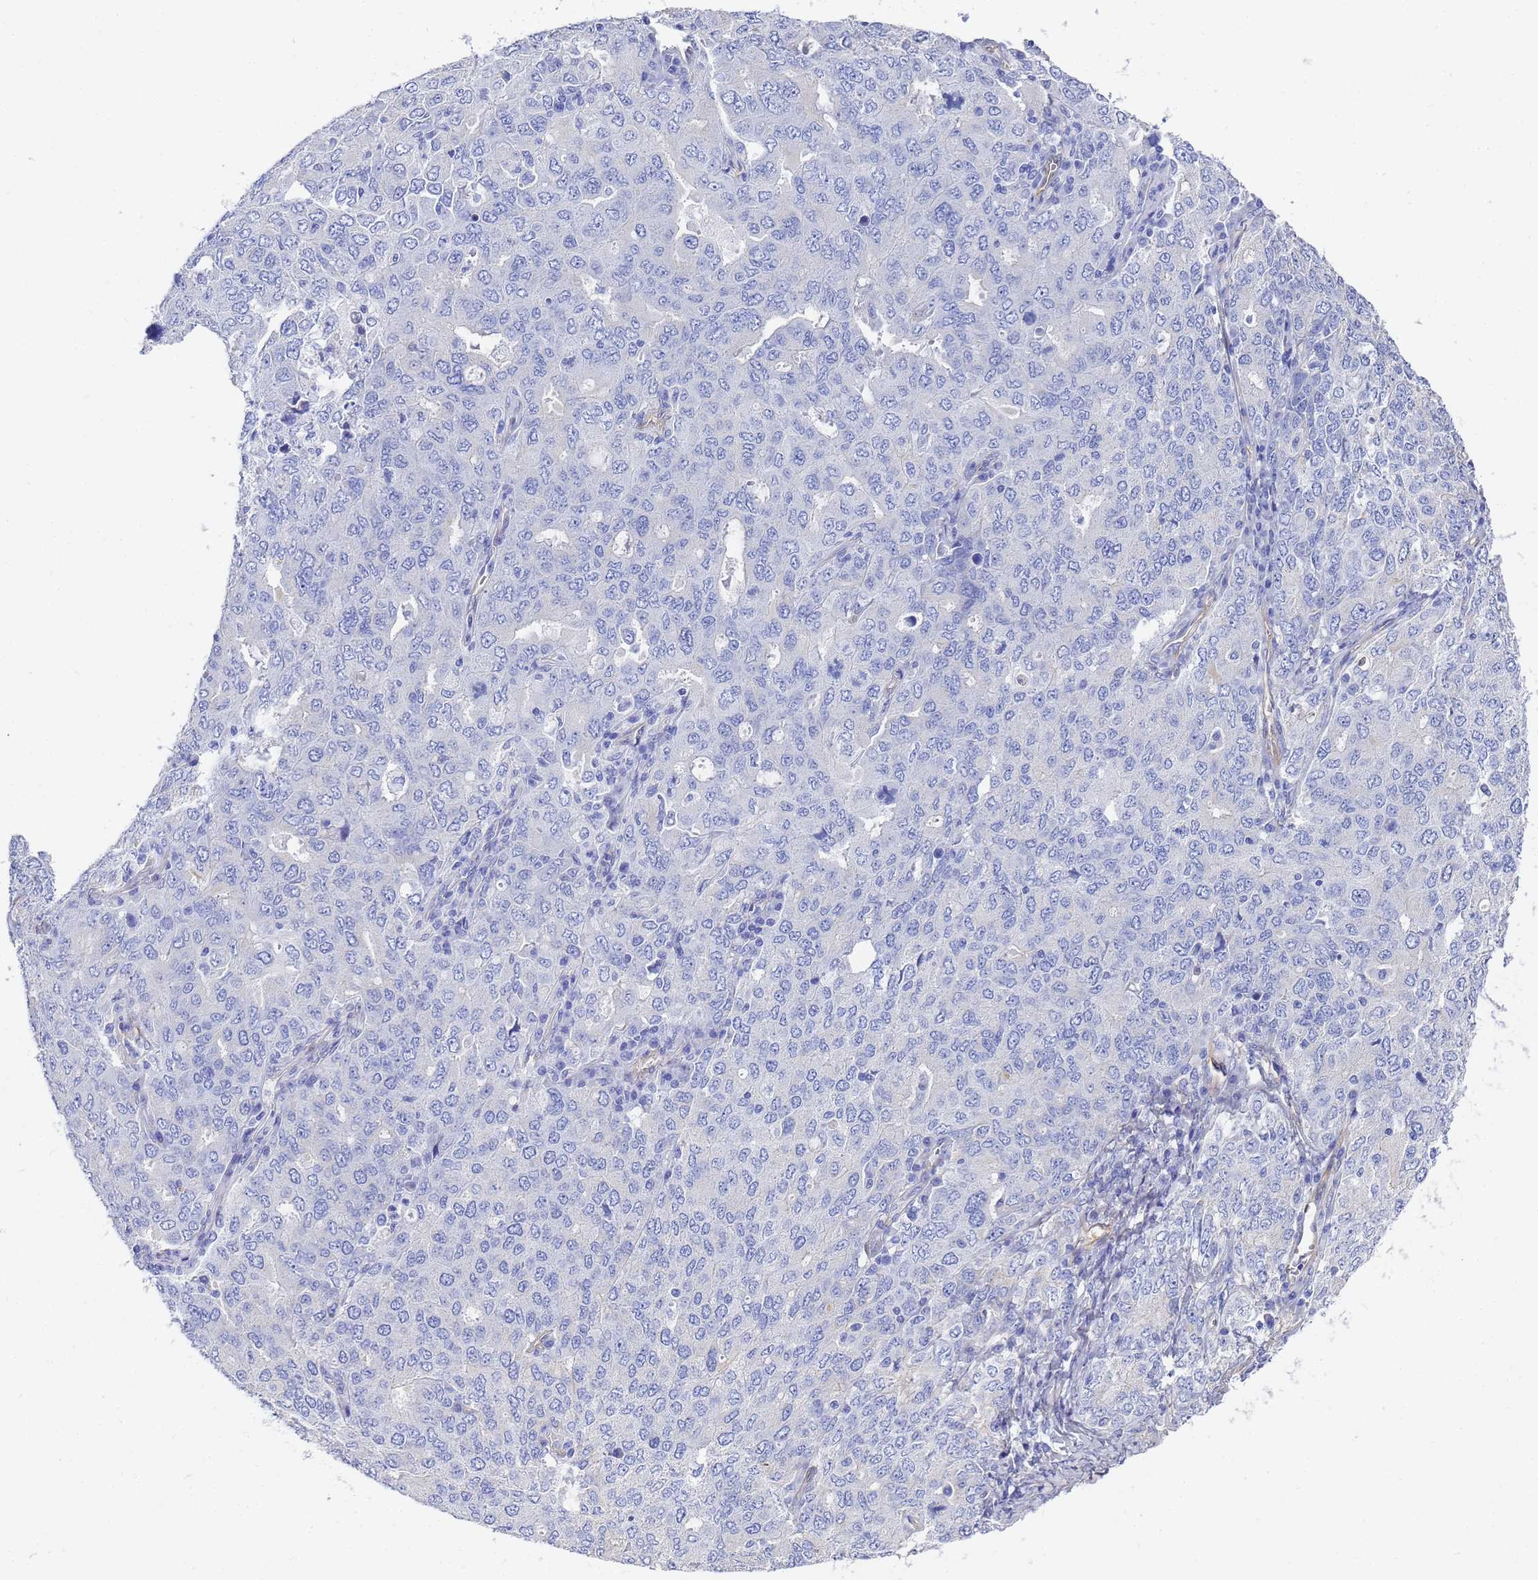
{"staining": {"intensity": "negative", "quantity": "none", "location": "none"}, "tissue": "ovarian cancer", "cell_type": "Tumor cells", "image_type": "cancer", "snomed": [{"axis": "morphology", "description": "Carcinoma, endometroid"}, {"axis": "topography", "description": "Ovary"}], "caption": "Tumor cells are negative for brown protein staining in ovarian endometroid carcinoma.", "gene": "TUBB1", "patient": {"sex": "female", "age": 62}}